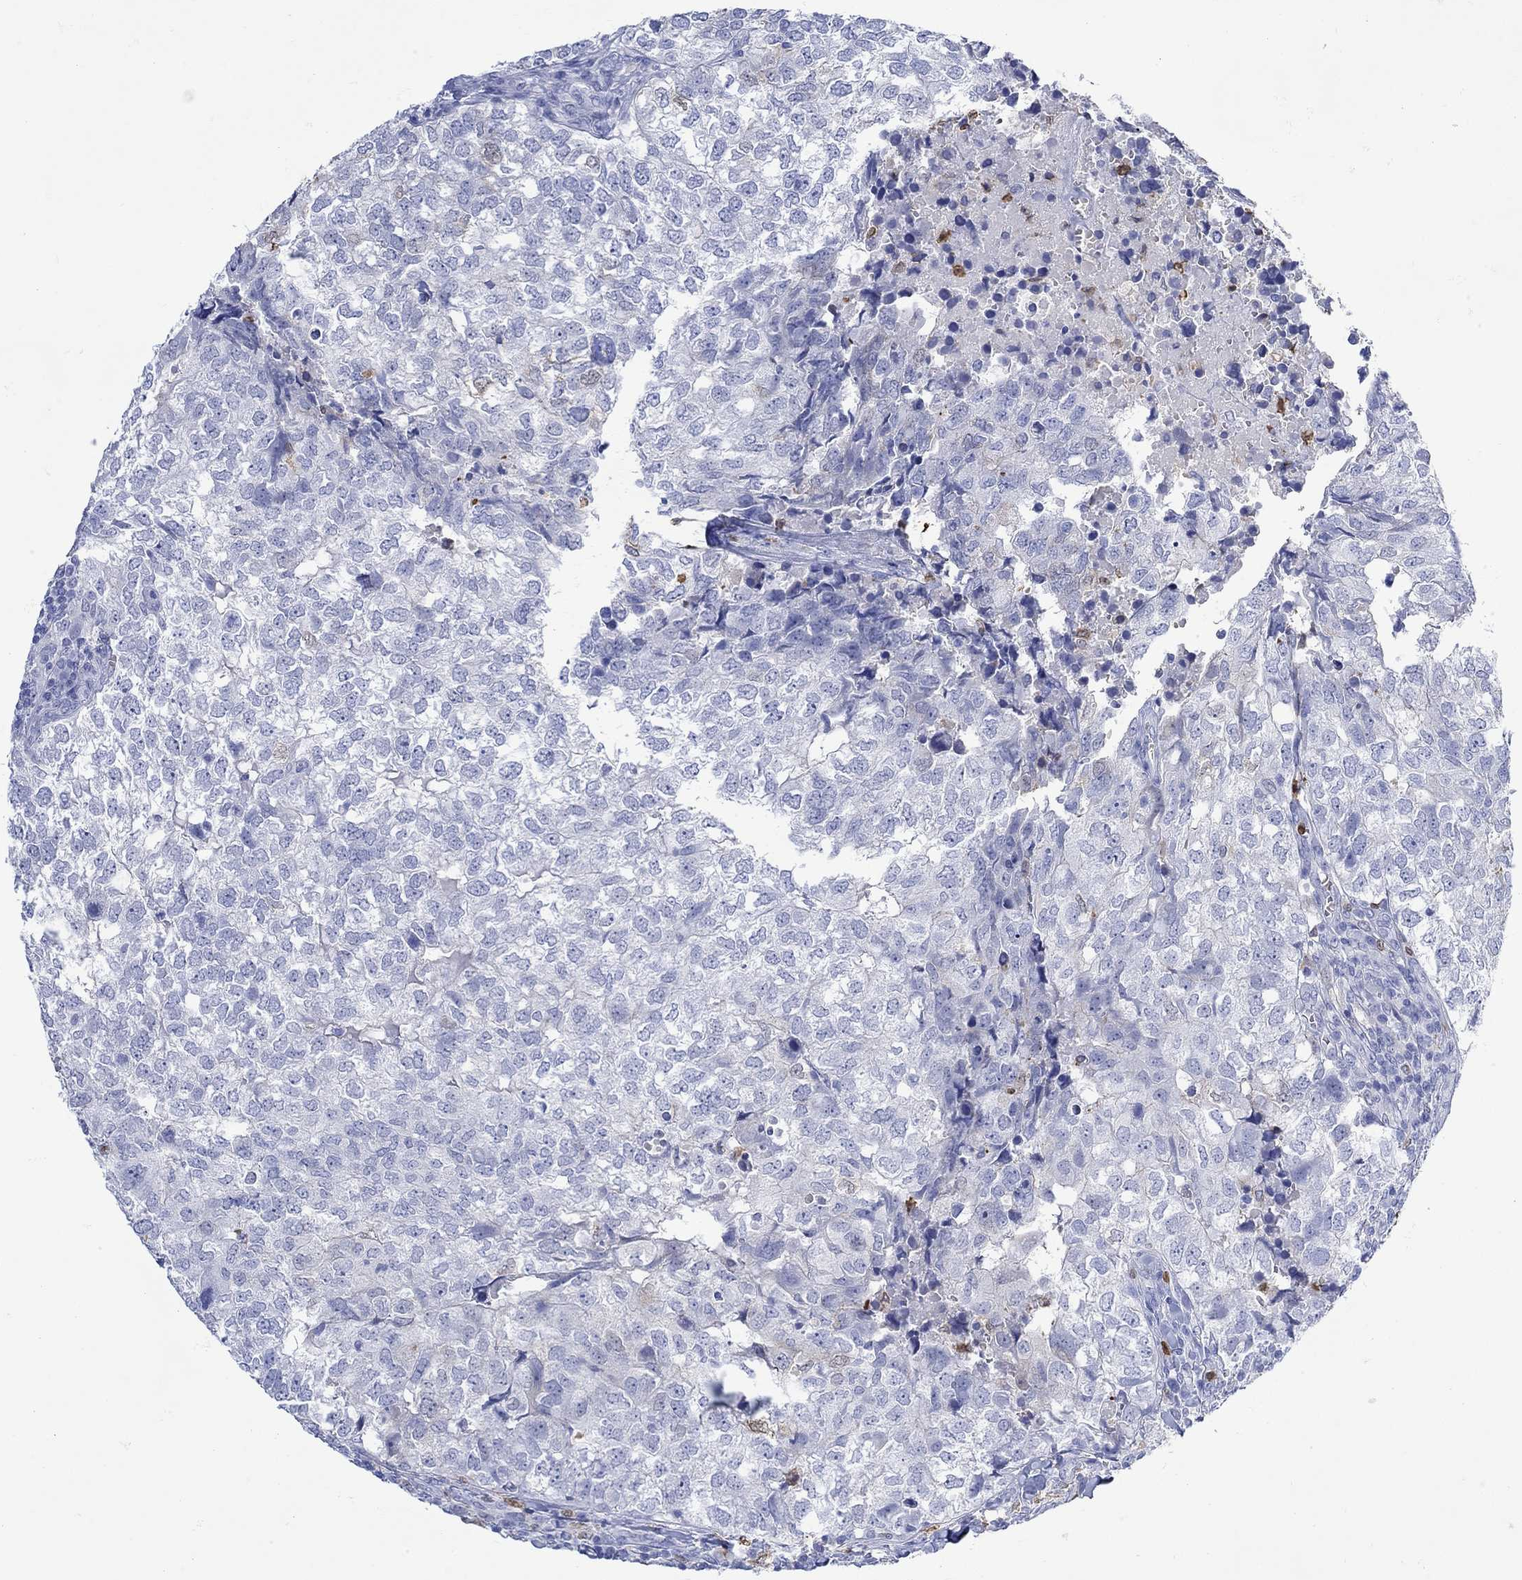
{"staining": {"intensity": "negative", "quantity": "none", "location": "none"}, "tissue": "breast cancer", "cell_type": "Tumor cells", "image_type": "cancer", "snomed": [{"axis": "morphology", "description": "Duct carcinoma"}, {"axis": "topography", "description": "Breast"}], "caption": "Immunohistochemistry micrograph of breast invasive ductal carcinoma stained for a protein (brown), which exhibits no positivity in tumor cells.", "gene": "LINGO3", "patient": {"sex": "female", "age": 30}}